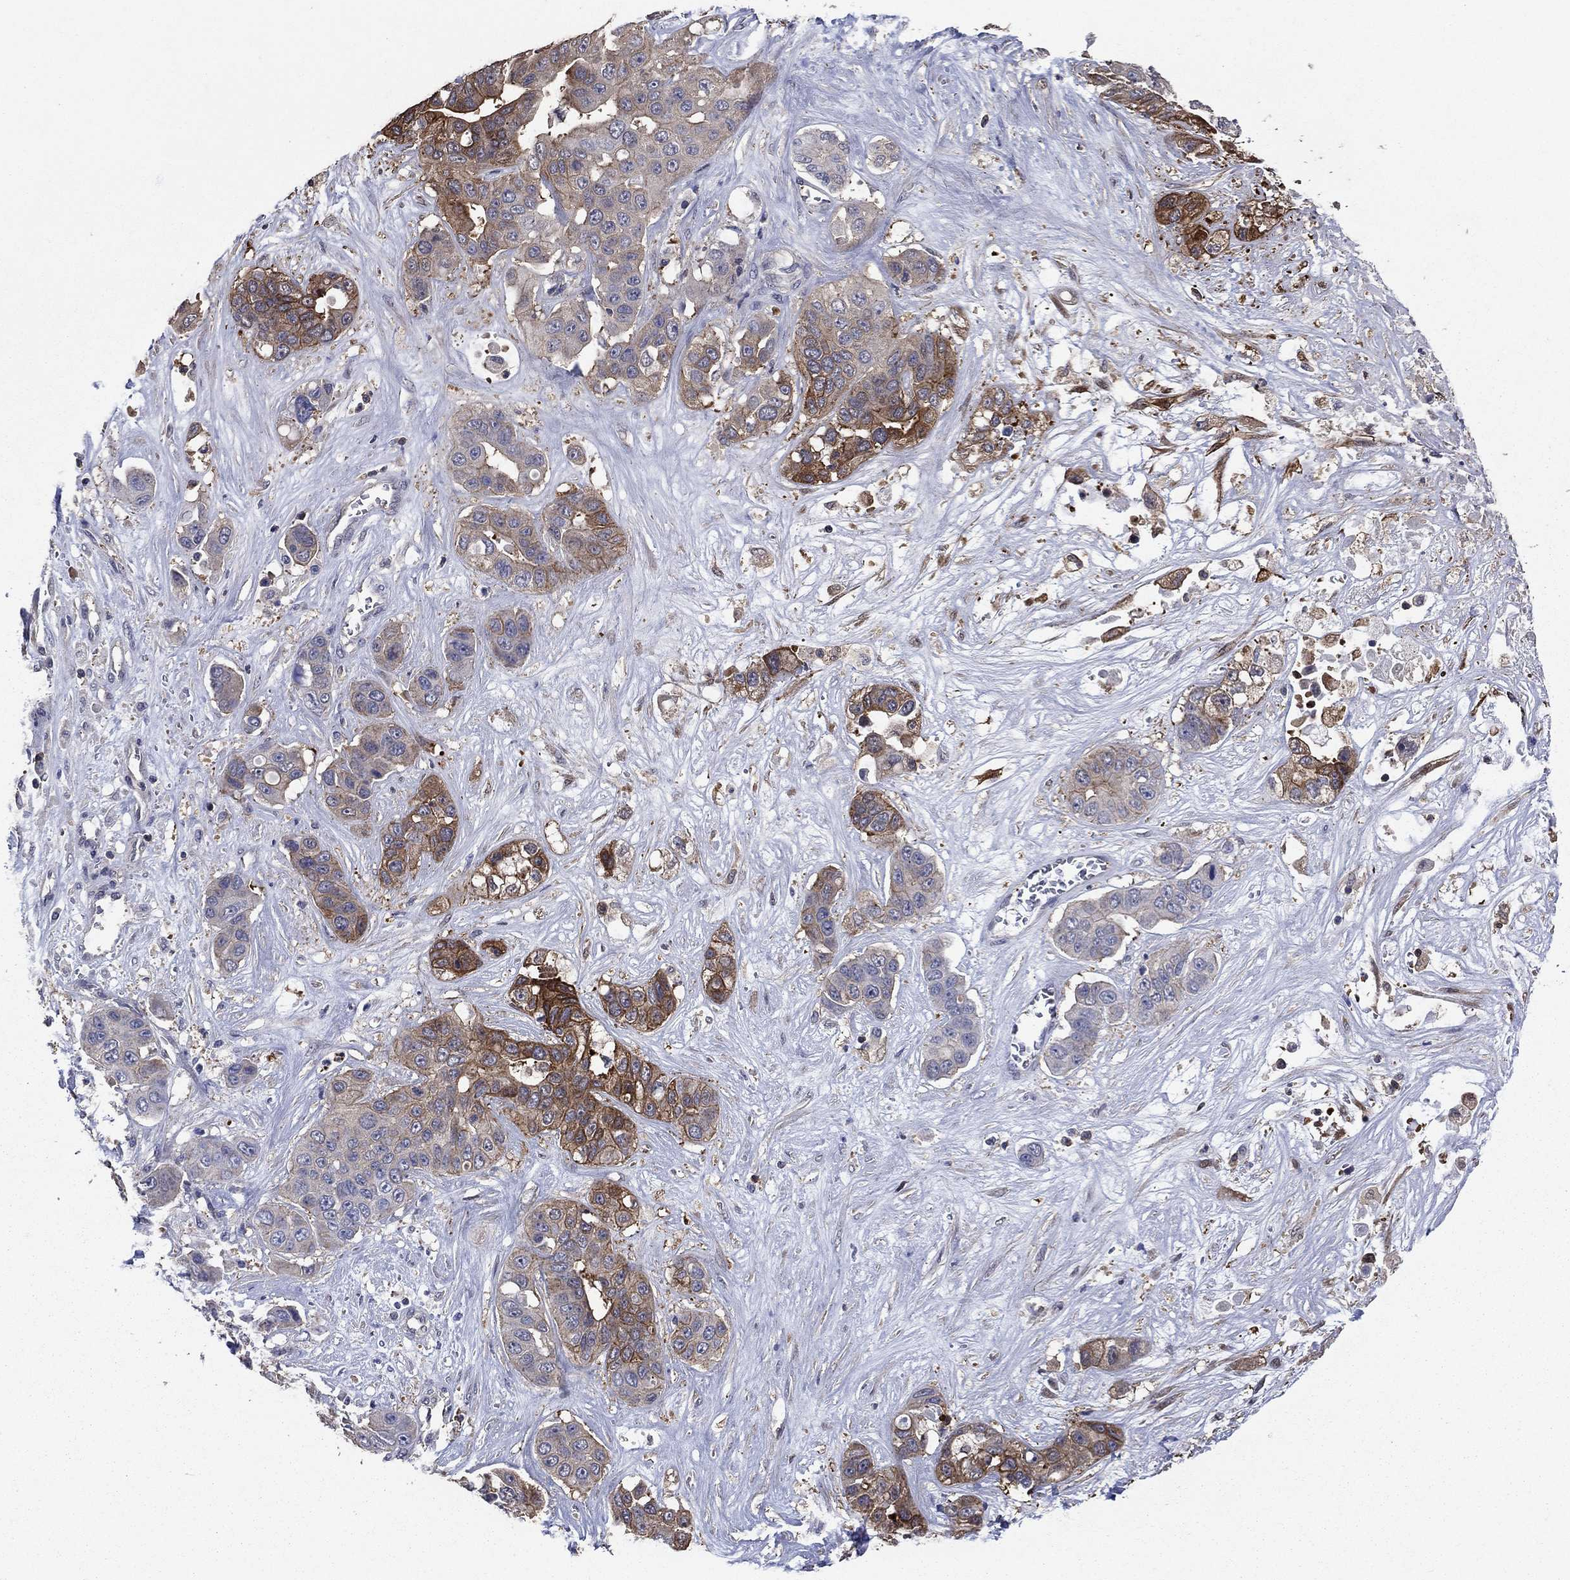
{"staining": {"intensity": "strong", "quantity": "<25%", "location": "cytoplasmic/membranous"}, "tissue": "liver cancer", "cell_type": "Tumor cells", "image_type": "cancer", "snomed": [{"axis": "morphology", "description": "Cholangiocarcinoma"}, {"axis": "topography", "description": "Liver"}], "caption": "Strong cytoplasmic/membranous staining for a protein is seen in about <25% of tumor cells of liver cancer using immunohistochemistry.", "gene": "DVL1", "patient": {"sex": "female", "age": 52}}